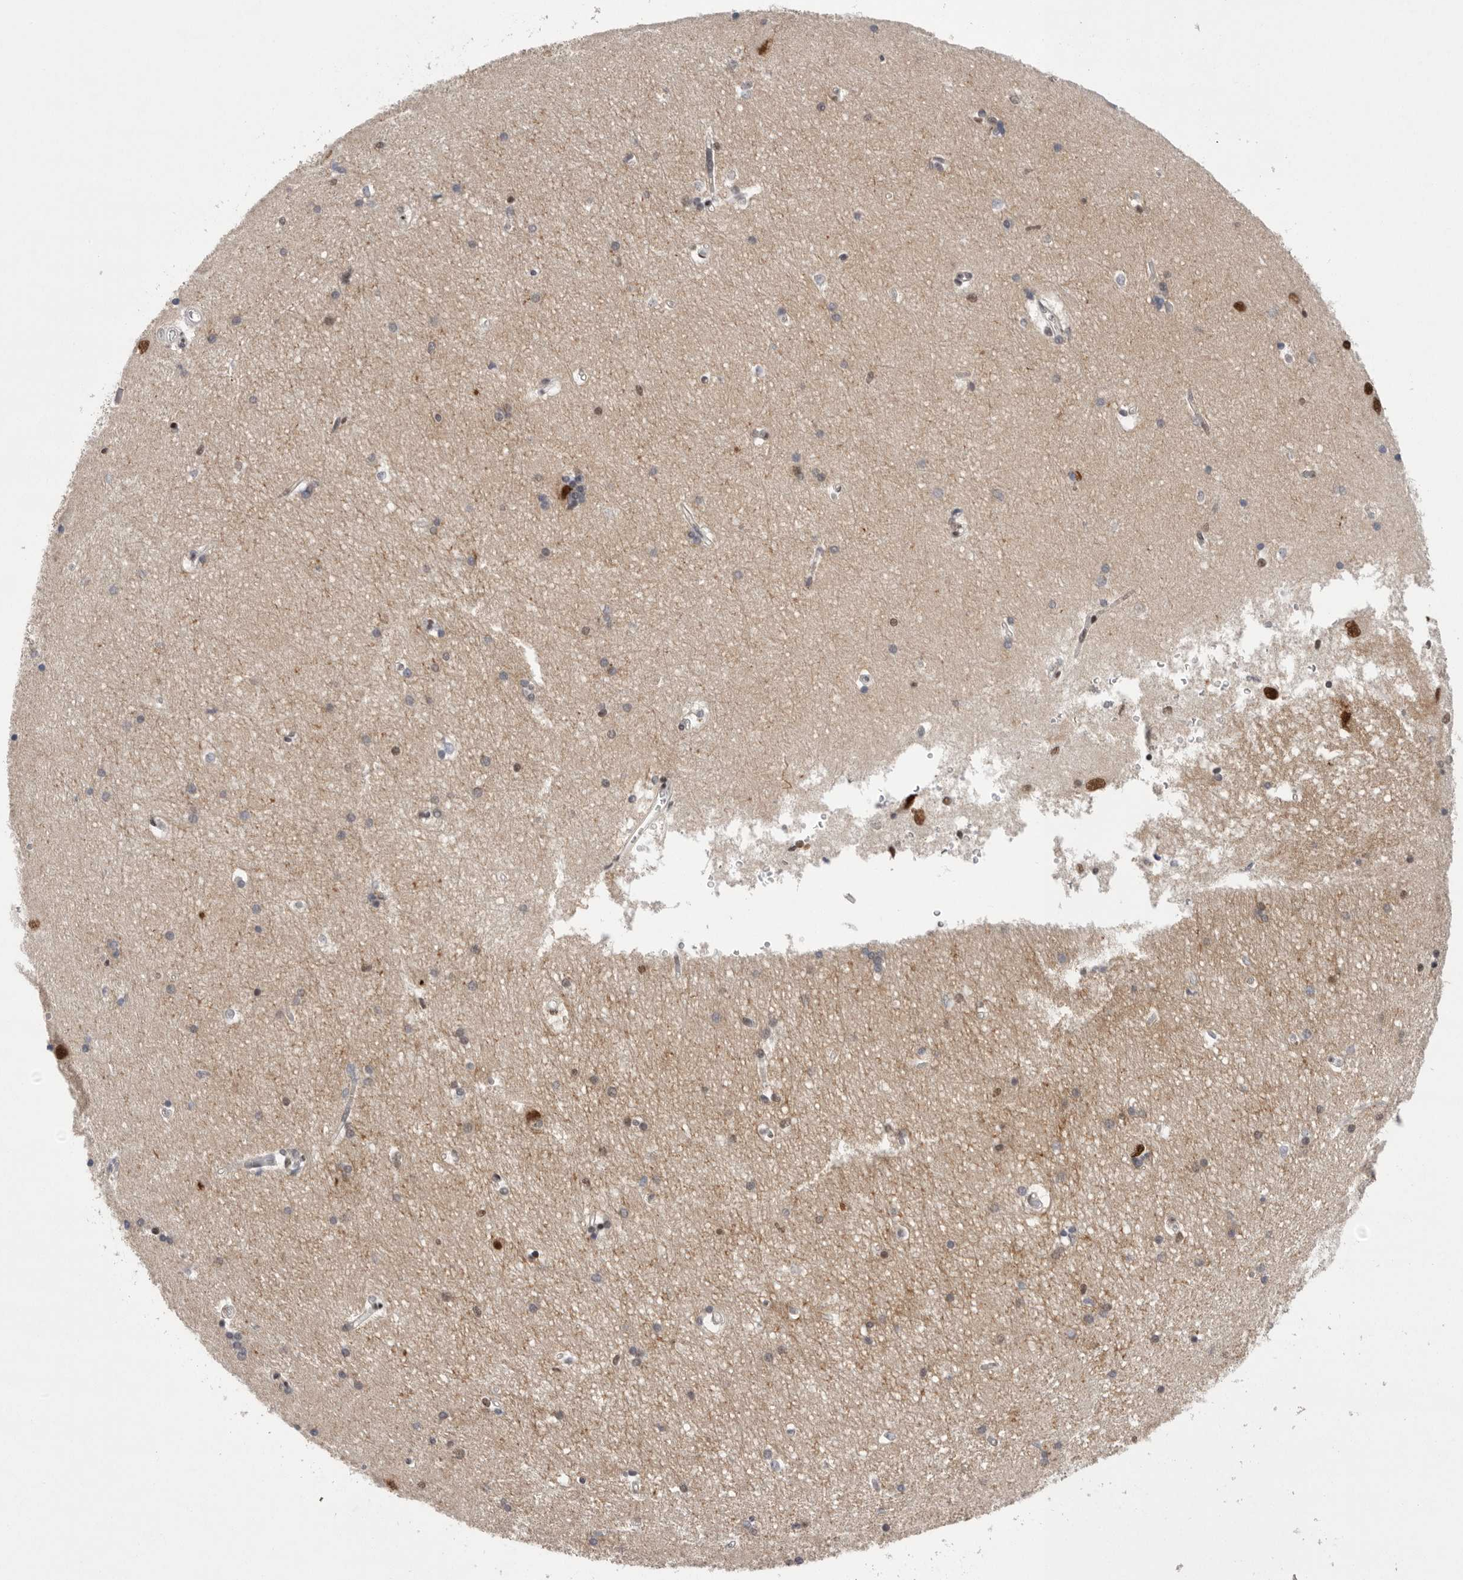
{"staining": {"intensity": "moderate", "quantity": "25%-75%", "location": "nuclear"}, "tissue": "hippocampus", "cell_type": "Glial cells", "image_type": "normal", "snomed": [{"axis": "morphology", "description": "Normal tissue, NOS"}, {"axis": "topography", "description": "Hippocampus"}], "caption": "IHC (DAB) staining of unremarkable hippocampus displays moderate nuclear protein positivity in approximately 25%-75% of glial cells. (Brightfield microscopy of DAB IHC at high magnification).", "gene": "POU5F1", "patient": {"sex": "male", "age": 45}}